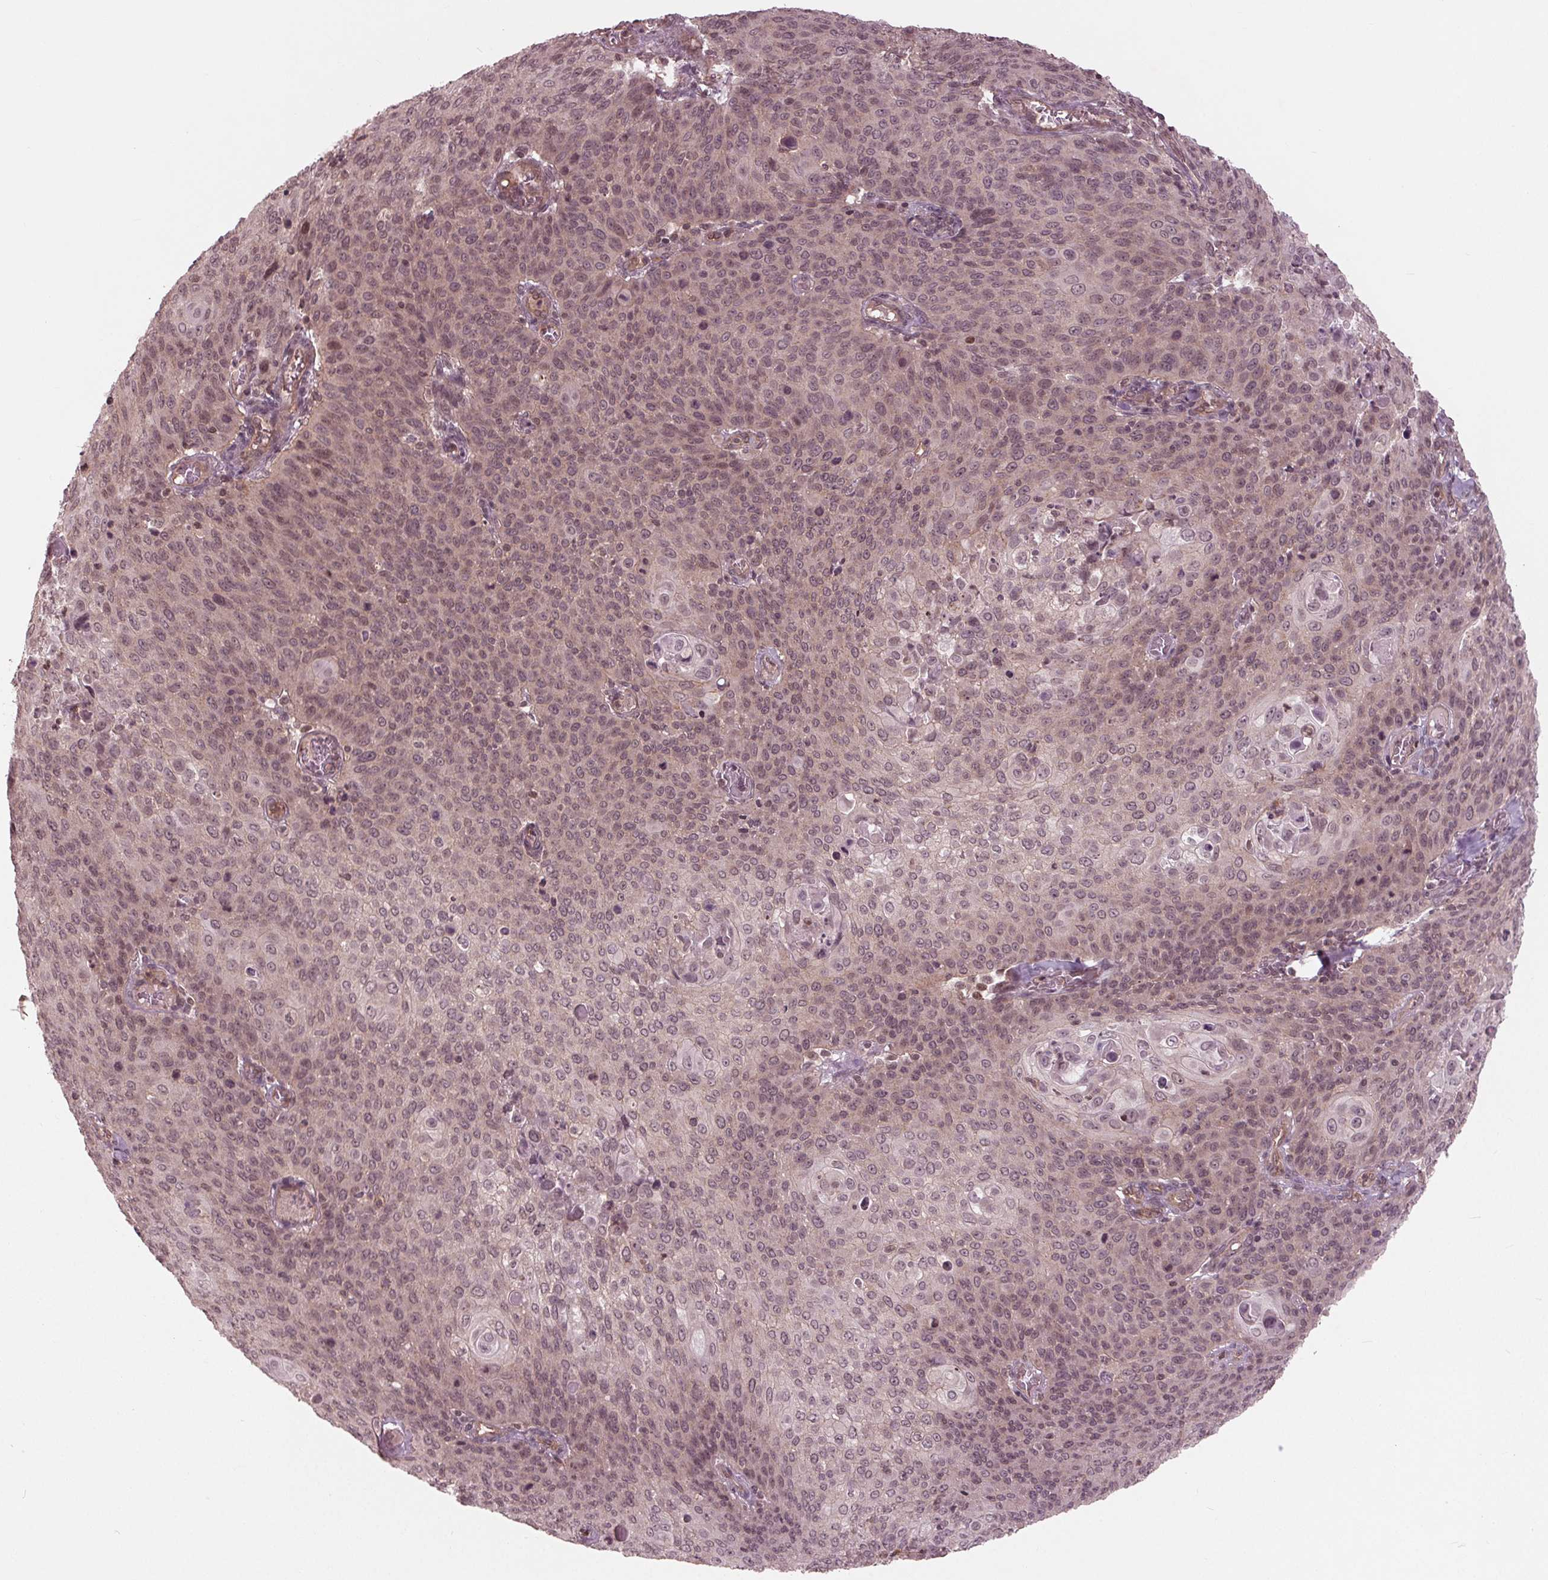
{"staining": {"intensity": "weak", "quantity": "<25%", "location": "nuclear"}, "tissue": "cervical cancer", "cell_type": "Tumor cells", "image_type": "cancer", "snomed": [{"axis": "morphology", "description": "Squamous cell carcinoma, NOS"}, {"axis": "topography", "description": "Cervix"}], "caption": "There is no significant staining in tumor cells of cervical squamous cell carcinoma.", "gene": "BTBD1", "patient": {"sex": "female", "age": 65}}